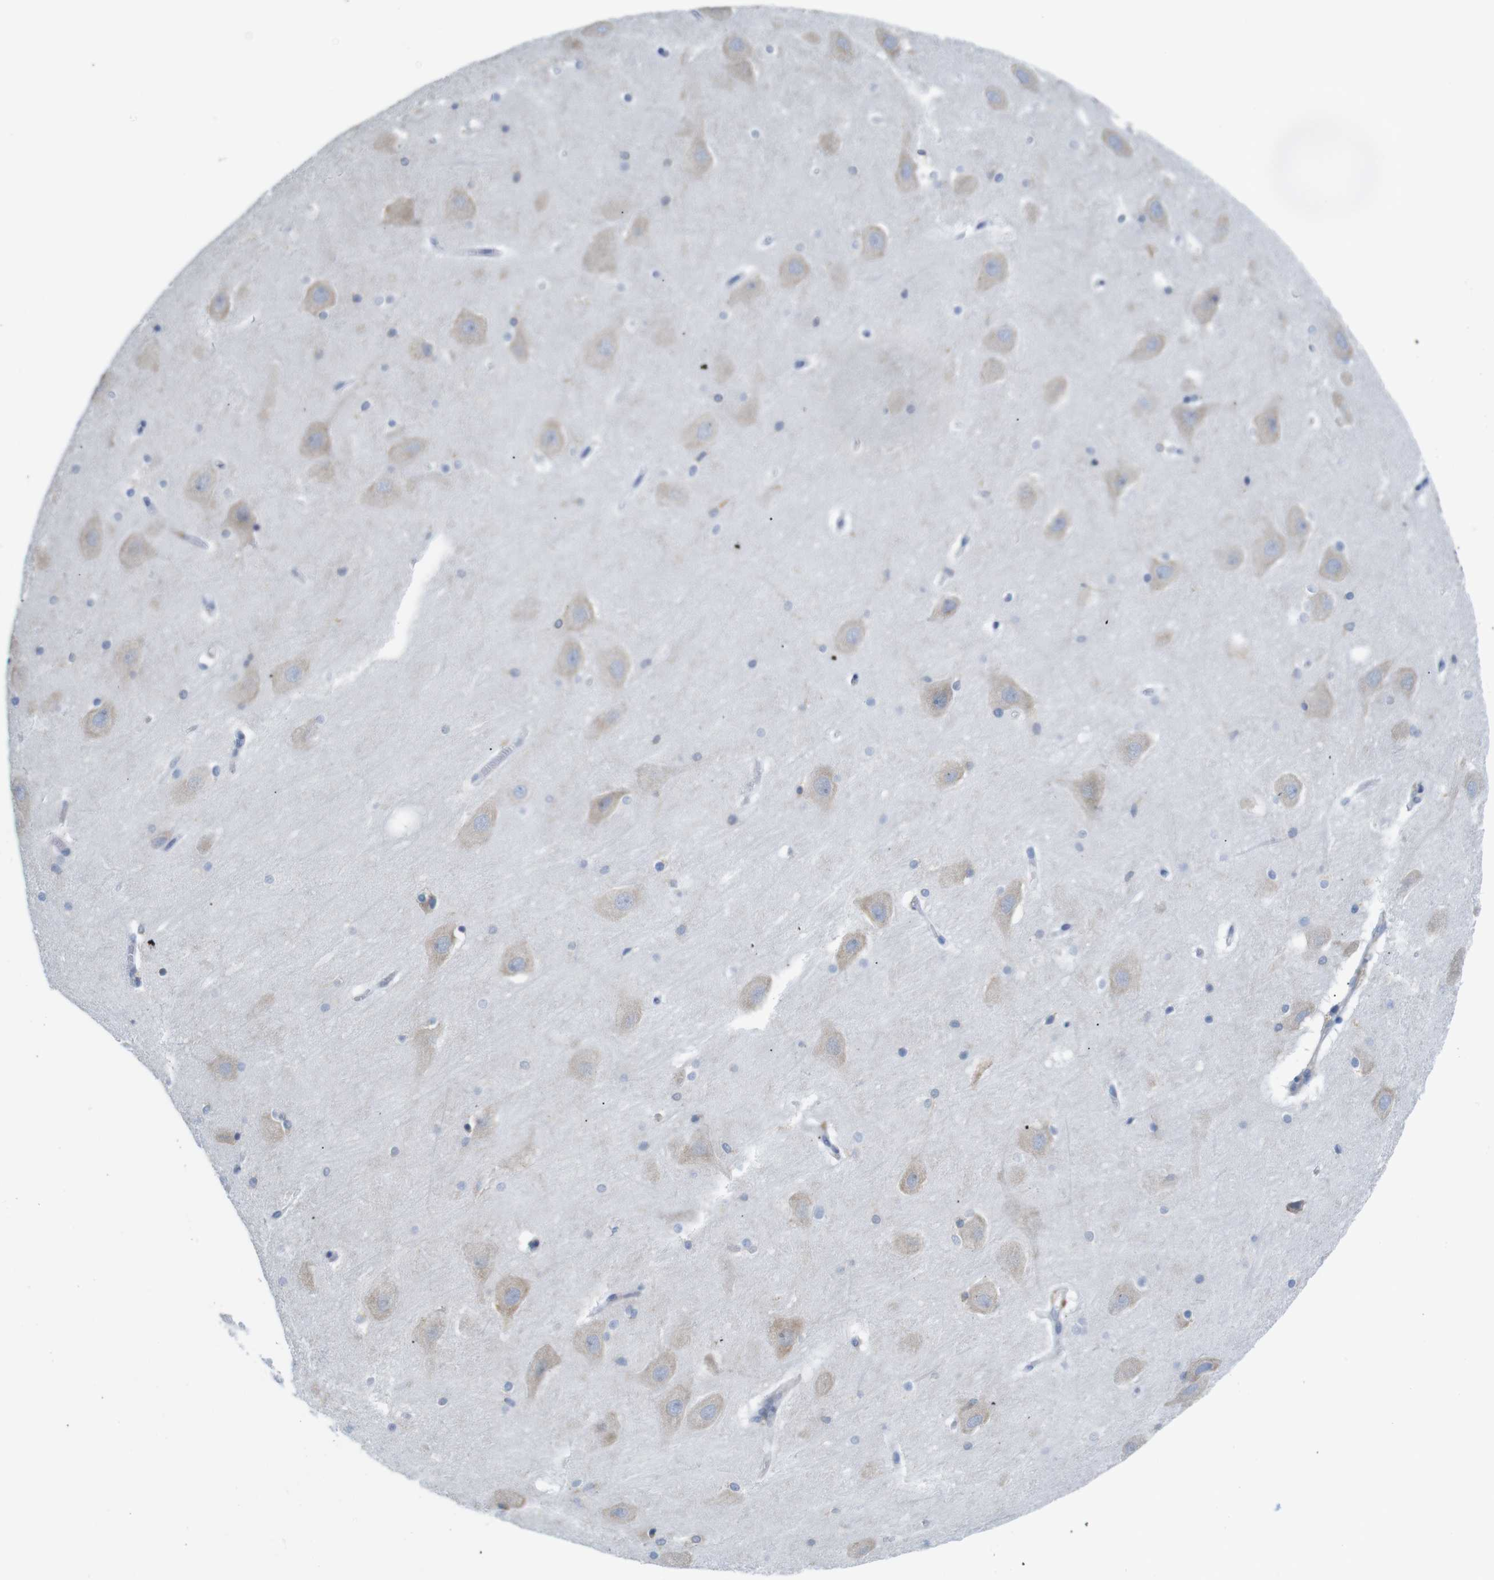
{"staining": {"intensity": "negative", "quantity": "none", "location": "none"}, "tissue": "hippocampus", "cell_type": "Glial cells", "image_type": "normal", "snomed": [{"axis": "morphology", "description": "Normal tissue, NOS"}, {"axis": "topography", "description": "Hippocampus"}], "caption": "The immunohistochemistry image has no significant expression in glial cells of hippocampus.", "gene": "NEBL", "patient": {"sex": "male", "age": 45}}